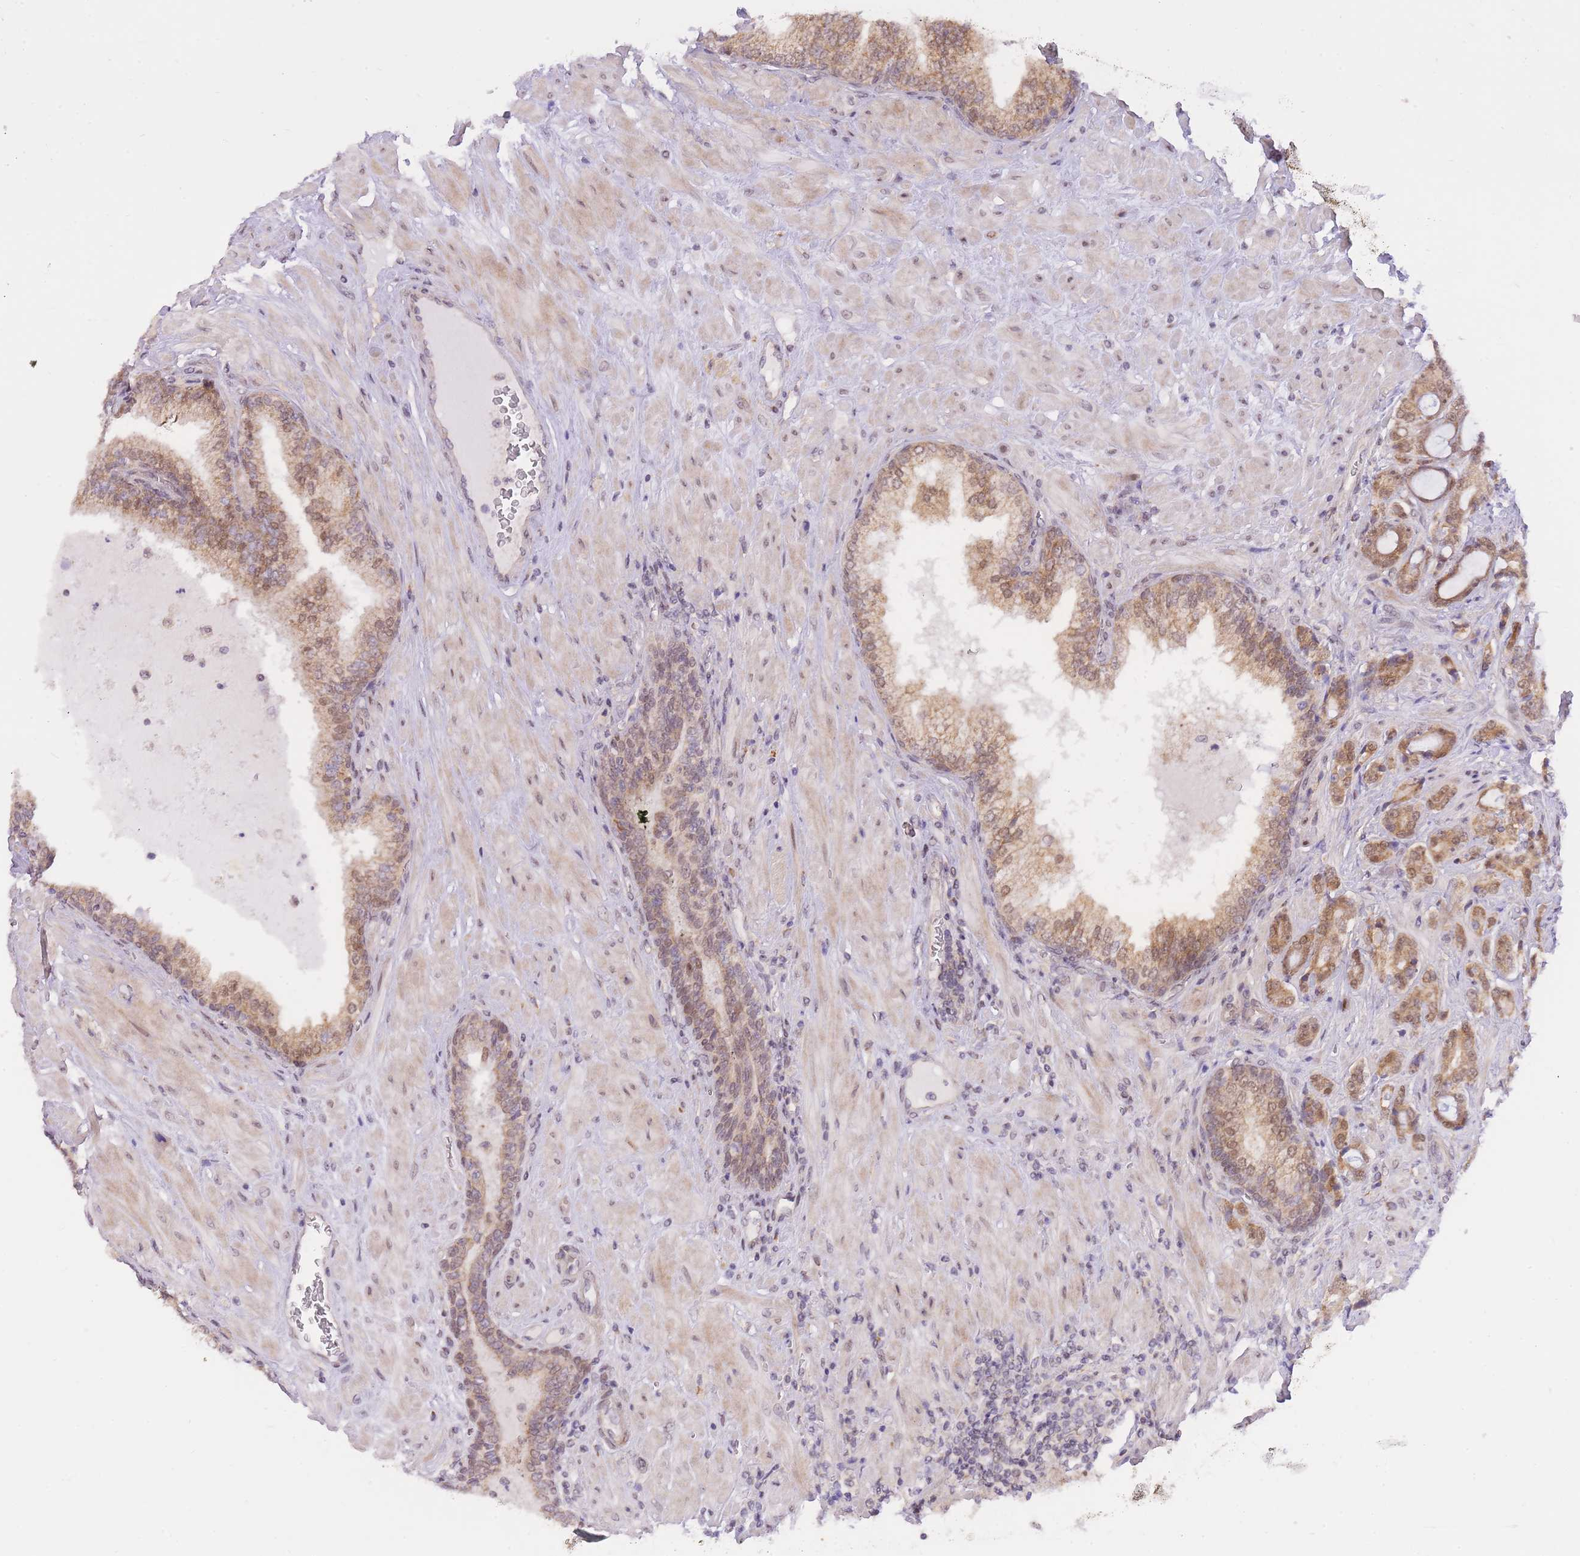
{"staining": {"intensity": "moderate", "quantity": ">75%", "location": "cytoplasmic/membranous,nuclear"}, "tissue": "prostate cancer", "cell_type": "Tumor cells", "image_type": "cancer", "snomed": [{"axis": "morphology", "description": "Adenocarcinoma, High grade"}, {"axis": "topography", "description": "Prostate"}], "caption": "Human prostate adenocarcinoma (high-grade) stained with a protein marker demonstrates moderate staining in tumor cells.", "gene": "MINDY2", "patient": {"sex": "male", "age": 55}}